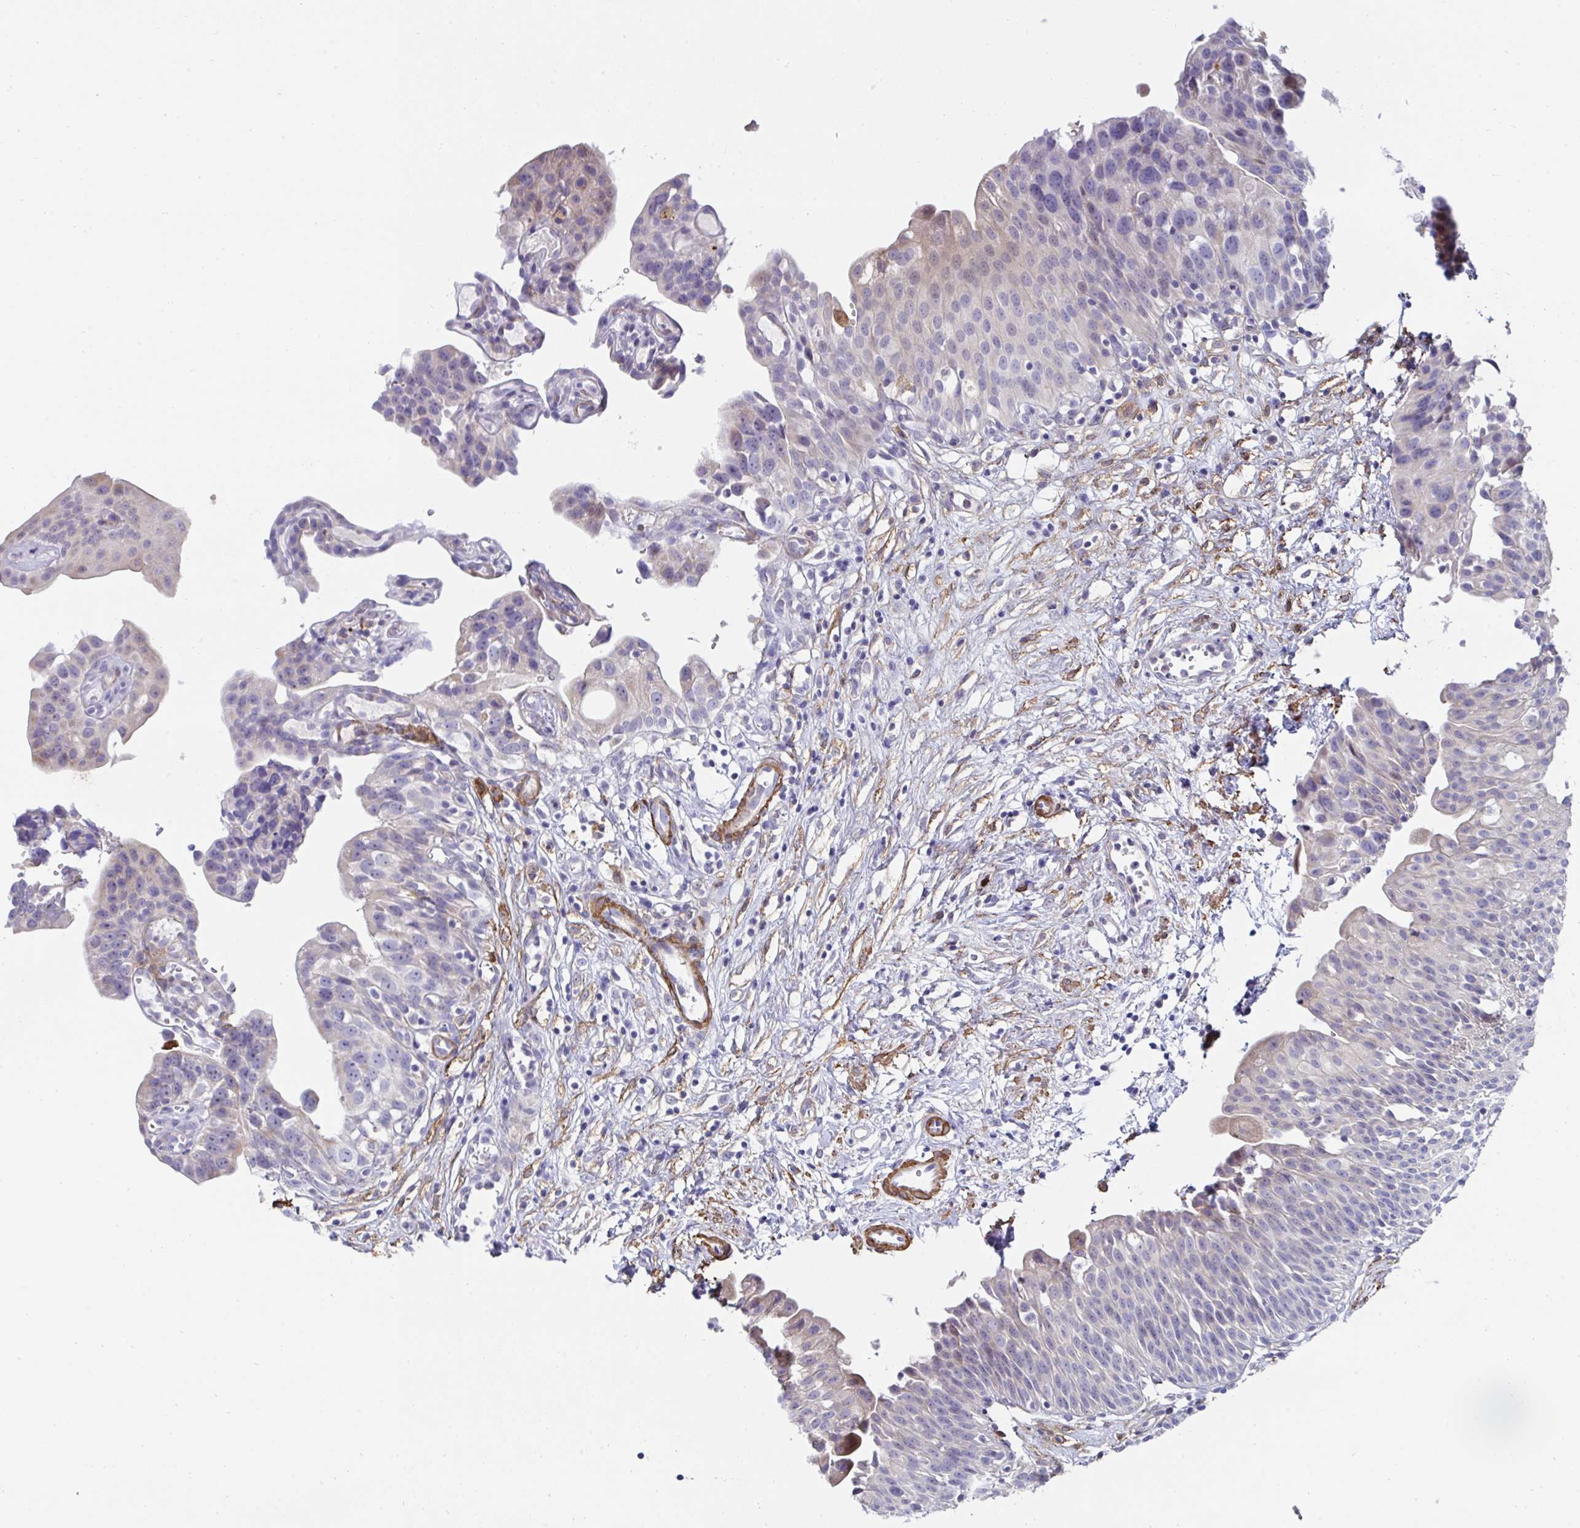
{"staining": {"intensity": "moderate", "quantity": "25%-75%", "location": "cytoplasmic/membranous"}, "tissue": "urinary bladder", "cell_type": "Urothelial cells", "image_type": "normal", "snomed": [{"axis": "morphology", "description": "Normal tissue, NOS"}, {"axis": "topography", "description": "Urinary bladder"}], "caption": "Immunohistochemical staining of benign urinary bladder displays 25%-75% levels of moderate cytoplasmic/membranous protein positivity in about 25%-75% of urothelial cells. (Brightfield microscopy of DAB IHC at high magnification).", "gene": "FBXL13", "patient": {"sex": "male", "age": 51}}